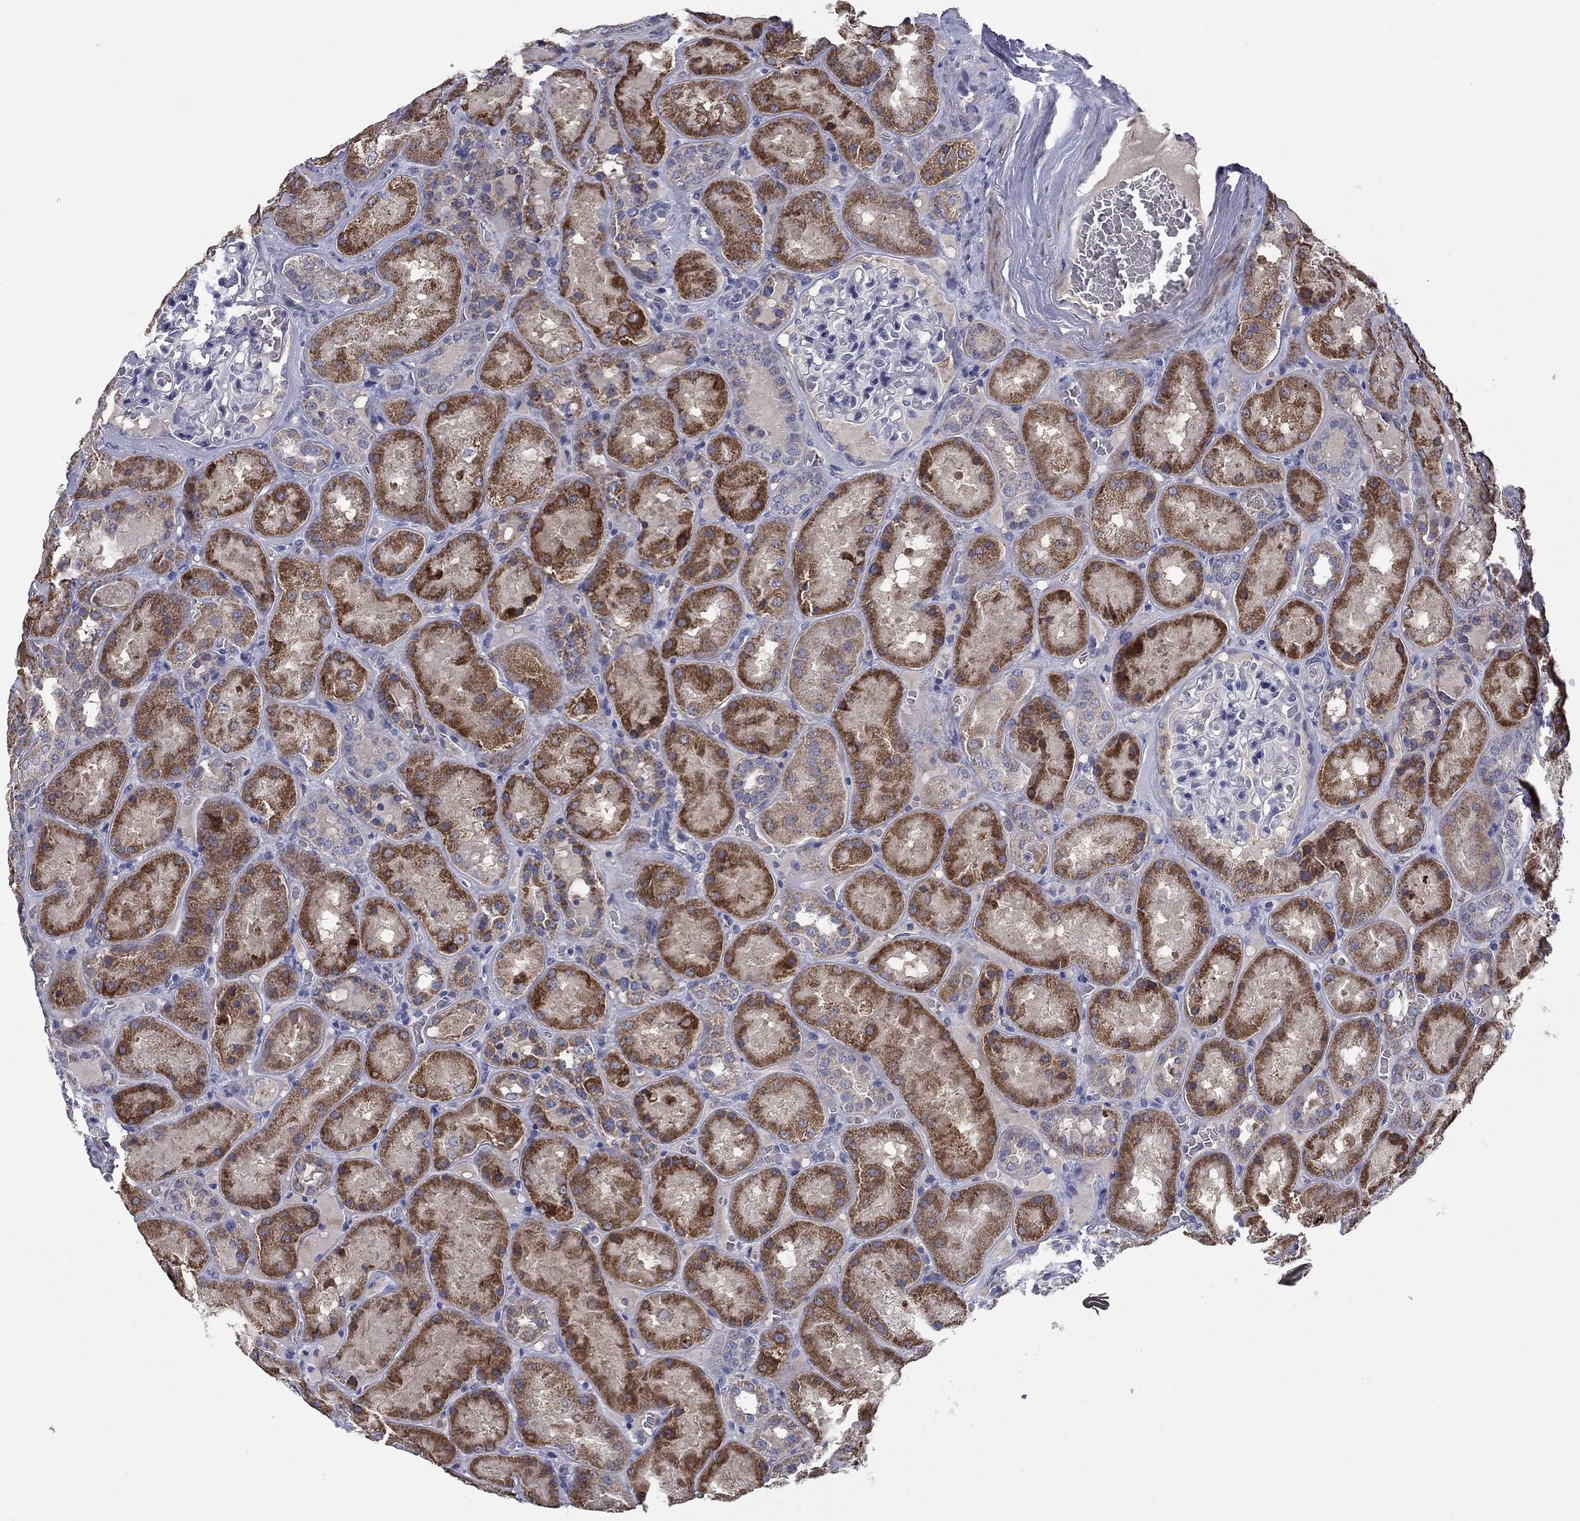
{"staining": {"intensity": "negative", "quantity": "none", "location": "none"}, "tissue": "kidney", "cell_type": "Cells in glomeruli", "image_type": "normal", "snomed": [{"axis": "morphology", "description": "Normal tissue, NOS"}, {"axis": "topography", "description": "Kidney"}], "caption": "Immunohistochemistry (IHC) image of benign human kidney stained for a protein (brown), which demonstrates no positivity in cells in glomeruli.", "gene": "FRK", "patient": {"sex": "male", "age": 73}}